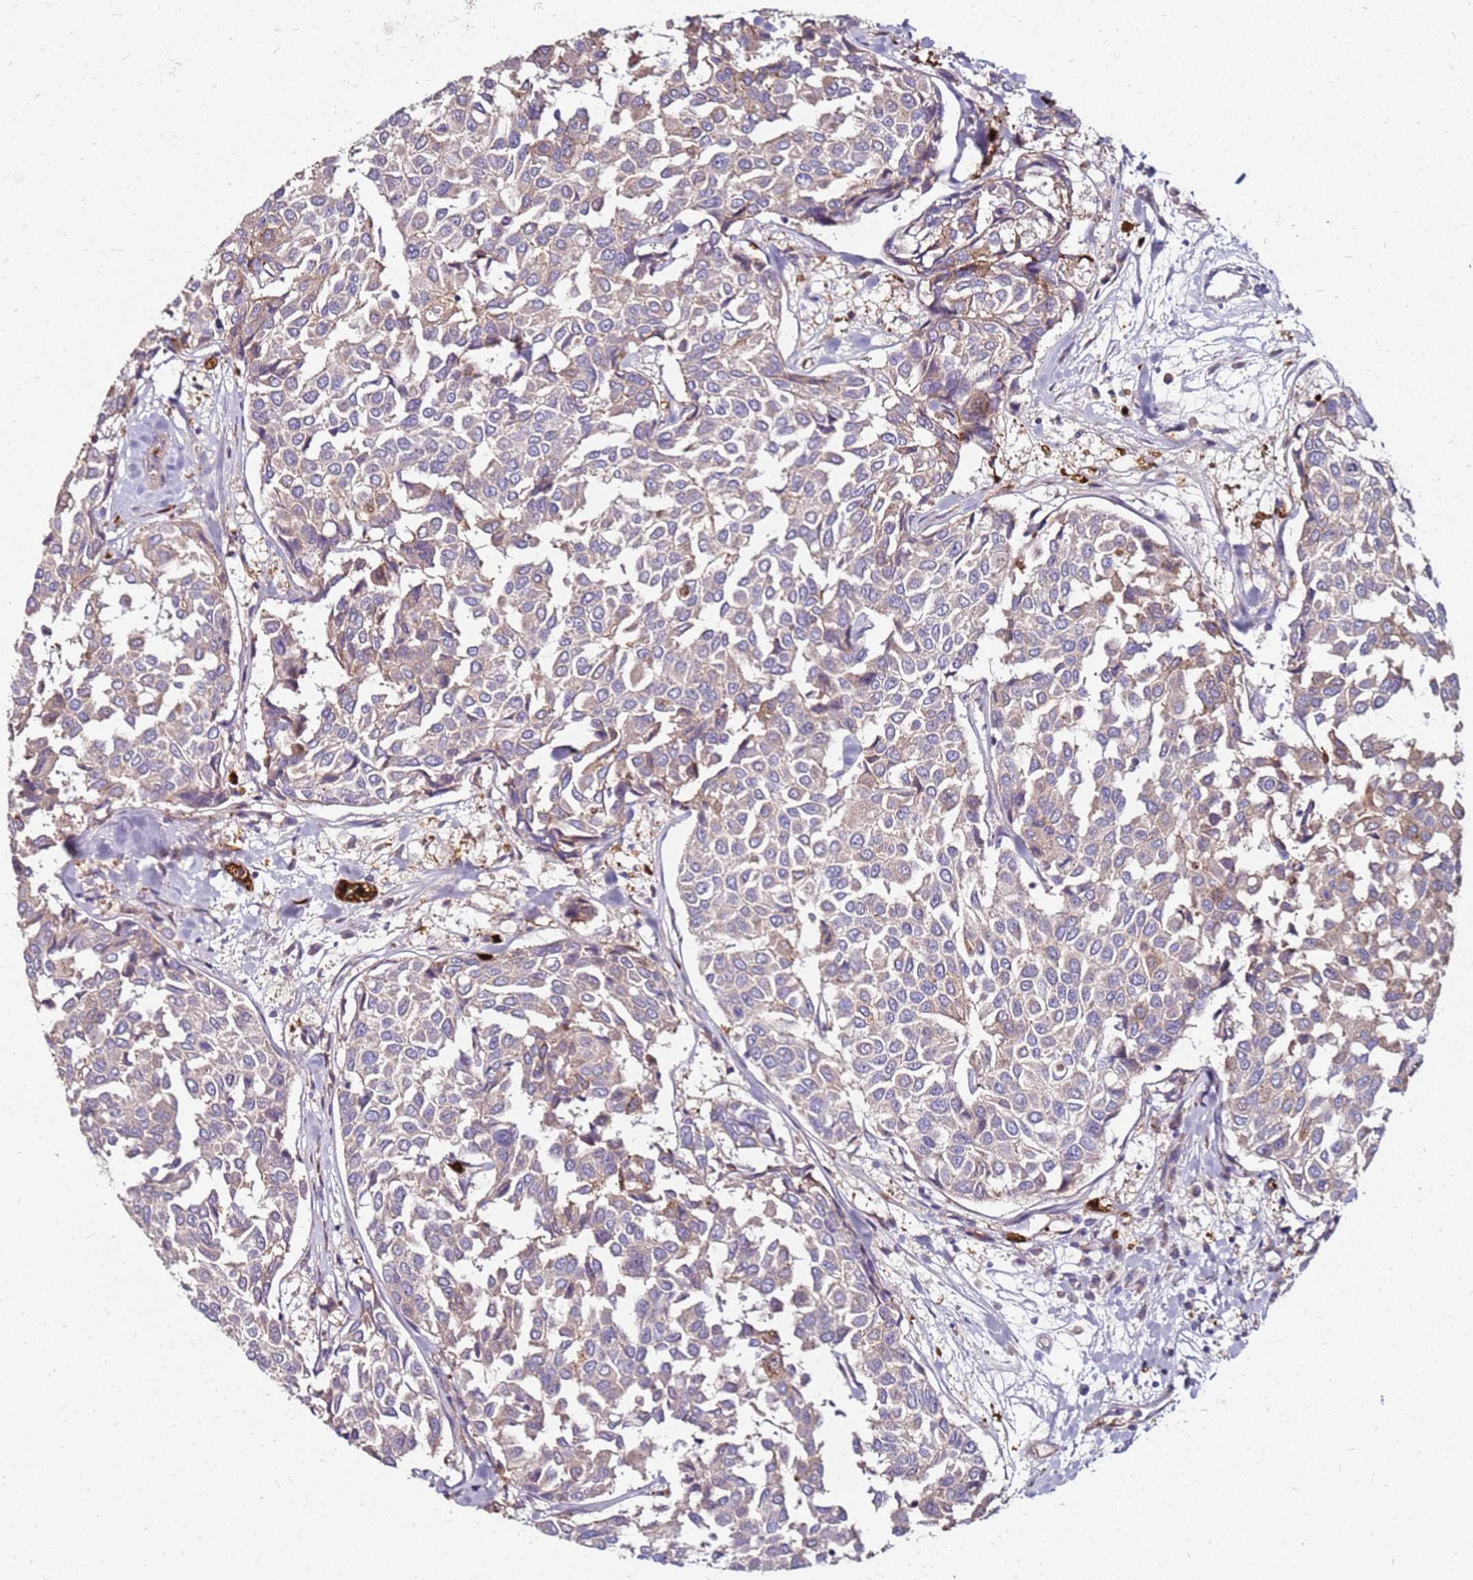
{"staining": {"intensity": "weak", "quantity": "<25%", "location": "cytoplasmic/membranous"}, "tissue": "breast cancer", "cell_type": "Tumor cells", "image_type": "cancer", "snomed": [{"axis": "morphology", "description": "Duct carcinoma"}, {"axis": "topography", "description": "Breast"}], "caption": "High magnification brightfield microscopy of breast cancer stained with DAB (3,3'-diaminobenzidine) (brown) and counterstained with hematoxylin (blue): tumor cells show no significant expression. Nuclei are stained in blue.", "gene": "RNF11", "patient": {"sex": "female", "age": 55}}